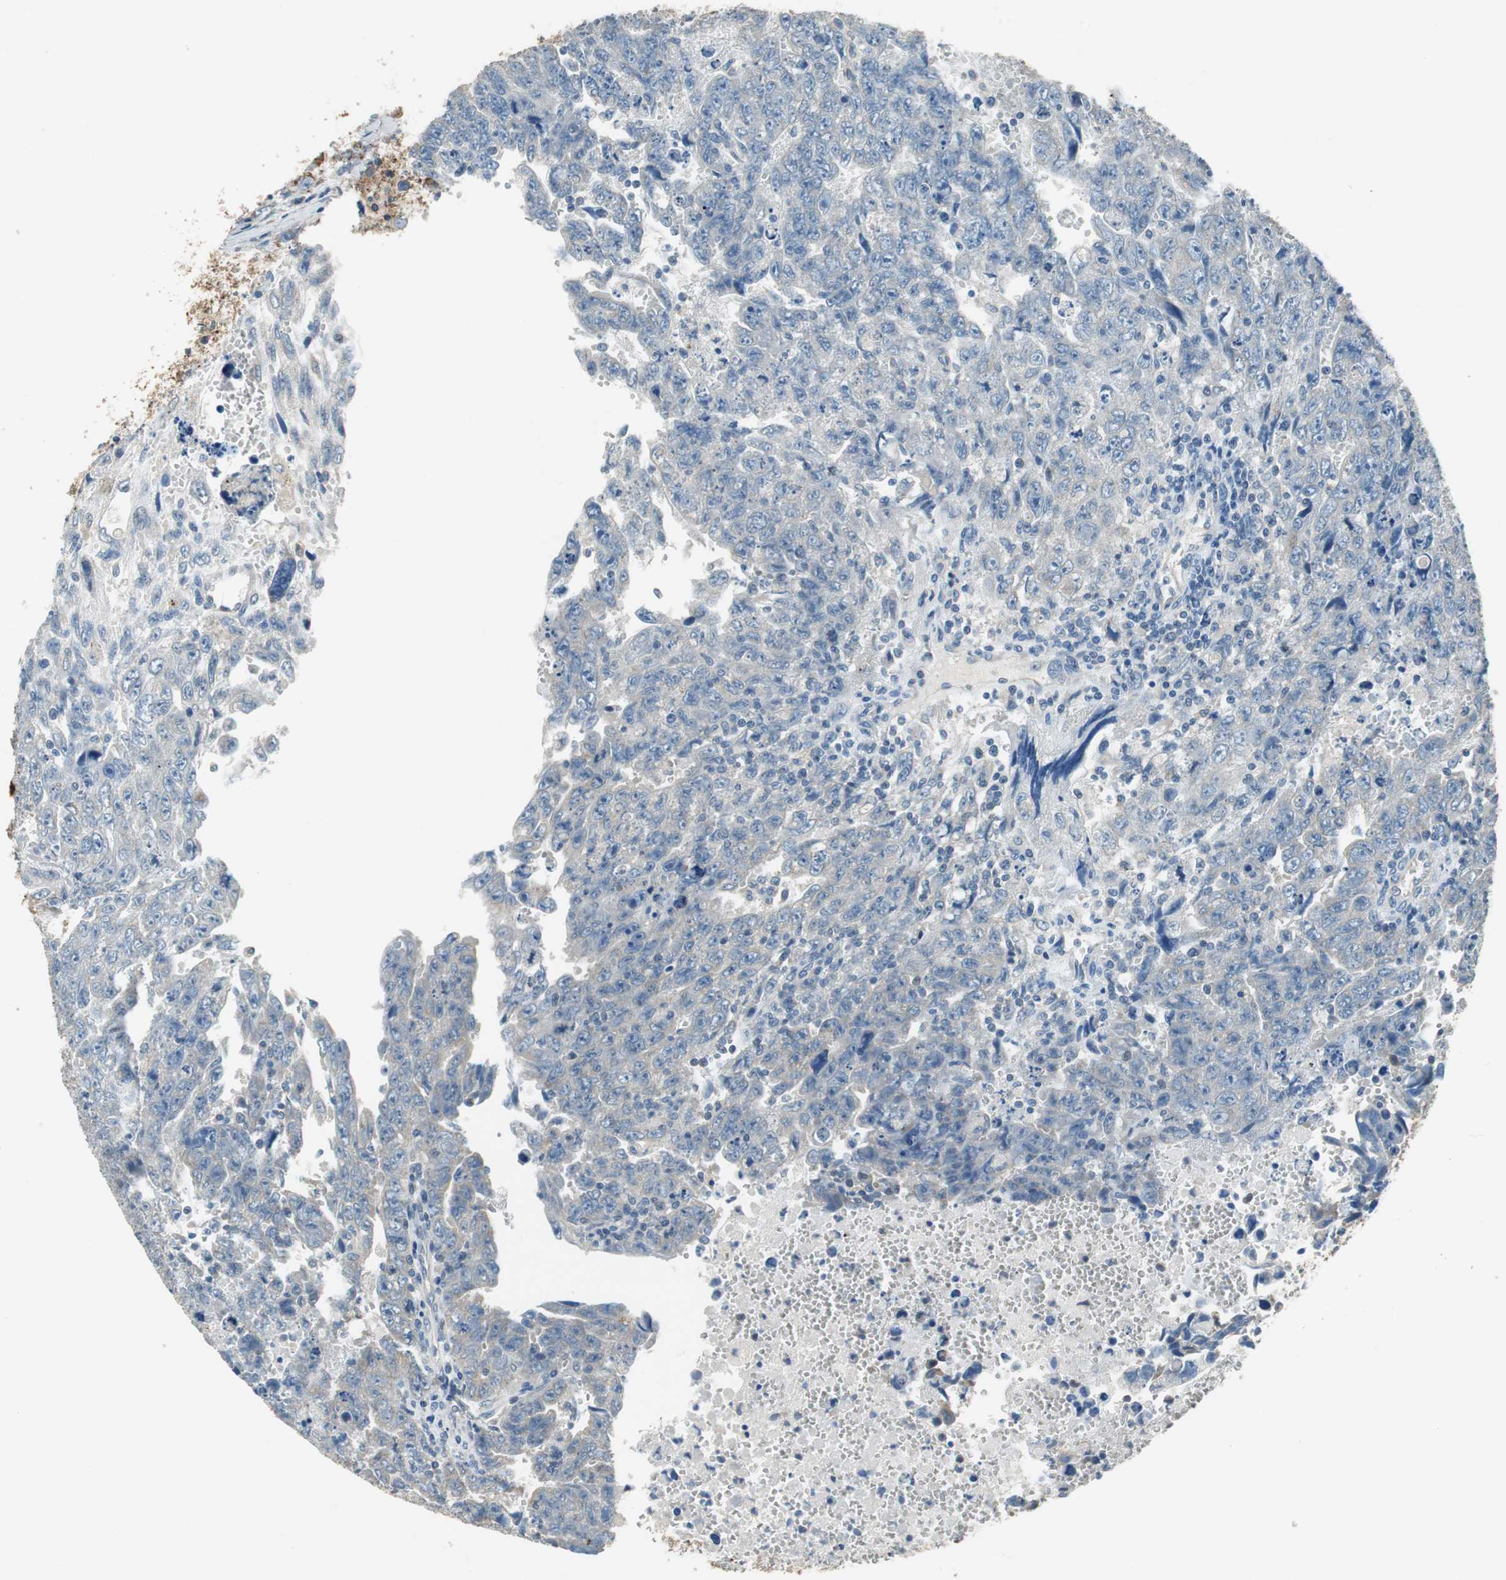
{"staining": {"intensity": "weak", "quantity": "<25%", "location": "cytoplasmic/membranous"}, "tissue": "testis cancer", "cell_type": "Tumor cells", "image_type": "cancer", "snomed": [{"axis": "morphology", "description": "Carcinoma, Embryonal, NOS"}, {"axis": "topography", "description": "Testis"}], "caption": "DAB immunohistochemical staining of human testis cancer displays no significant expression in tumor cells.", "gene": "ALDH4A1", "patient": {"sex": "male", "age": 28}}